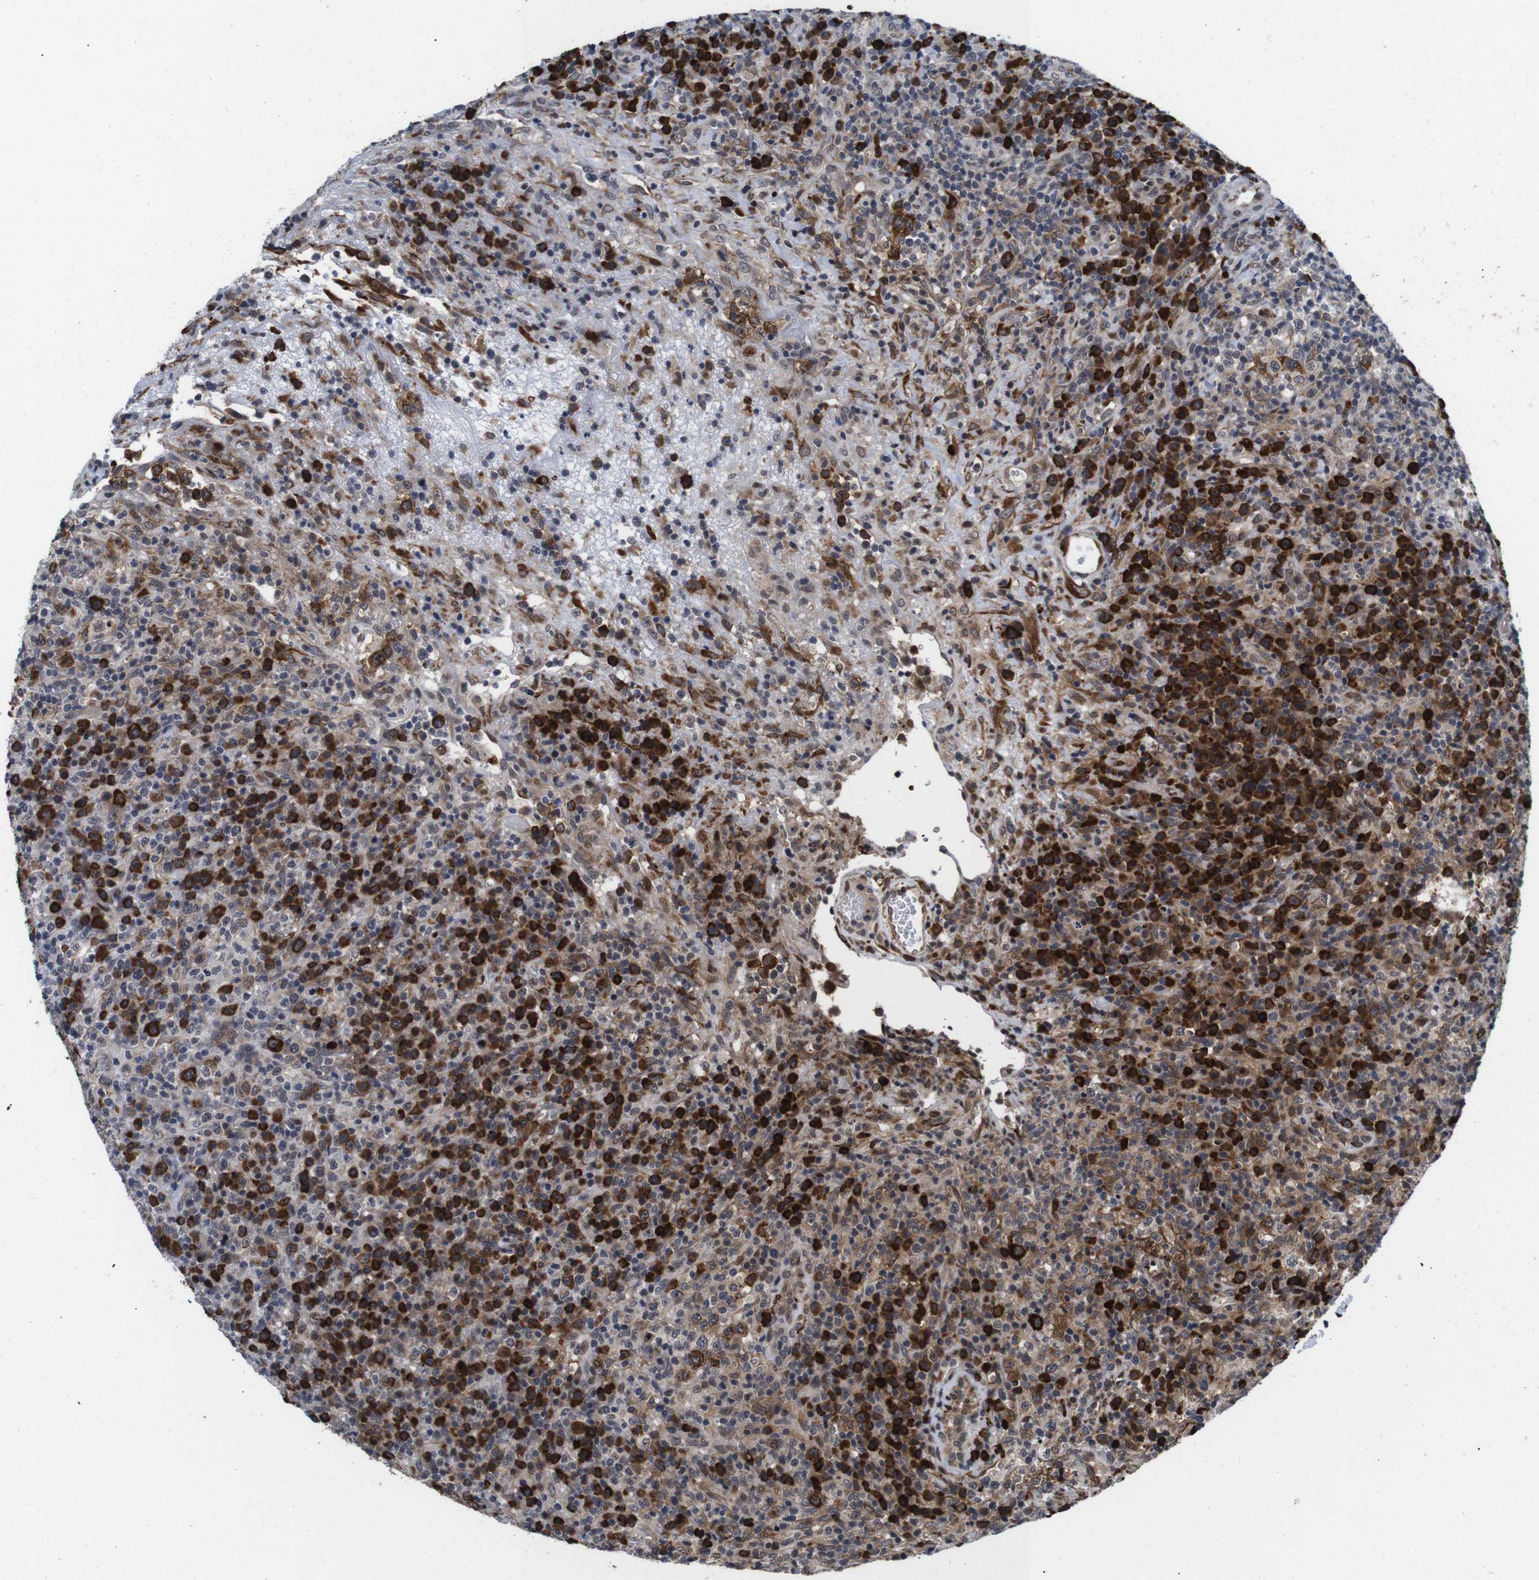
{"staining": {"intensity": "moderate", "quantity": "25%-75%", "location": "cytoplasmic/membranous"}, "tissue": "lymphoma", "cell_type": "Tumor cells", "image_type": "cancer", "snomed": [{"axis": "morphology", "description": "Malignant lymphoma, non-Hodgkin's type, High grade"}, {"axis": "topography", "description": "Lymph node"}], "caption": "High-grade malignant lymphoma, non-Hodgkin's type stained with immunohistochemistry displays moderate cytoplasmic/membranous positivity in approximately 25%-75% of tumor cells.", "gene": "EIF4G1", "patient": {"sex": "female", "age": 76}}